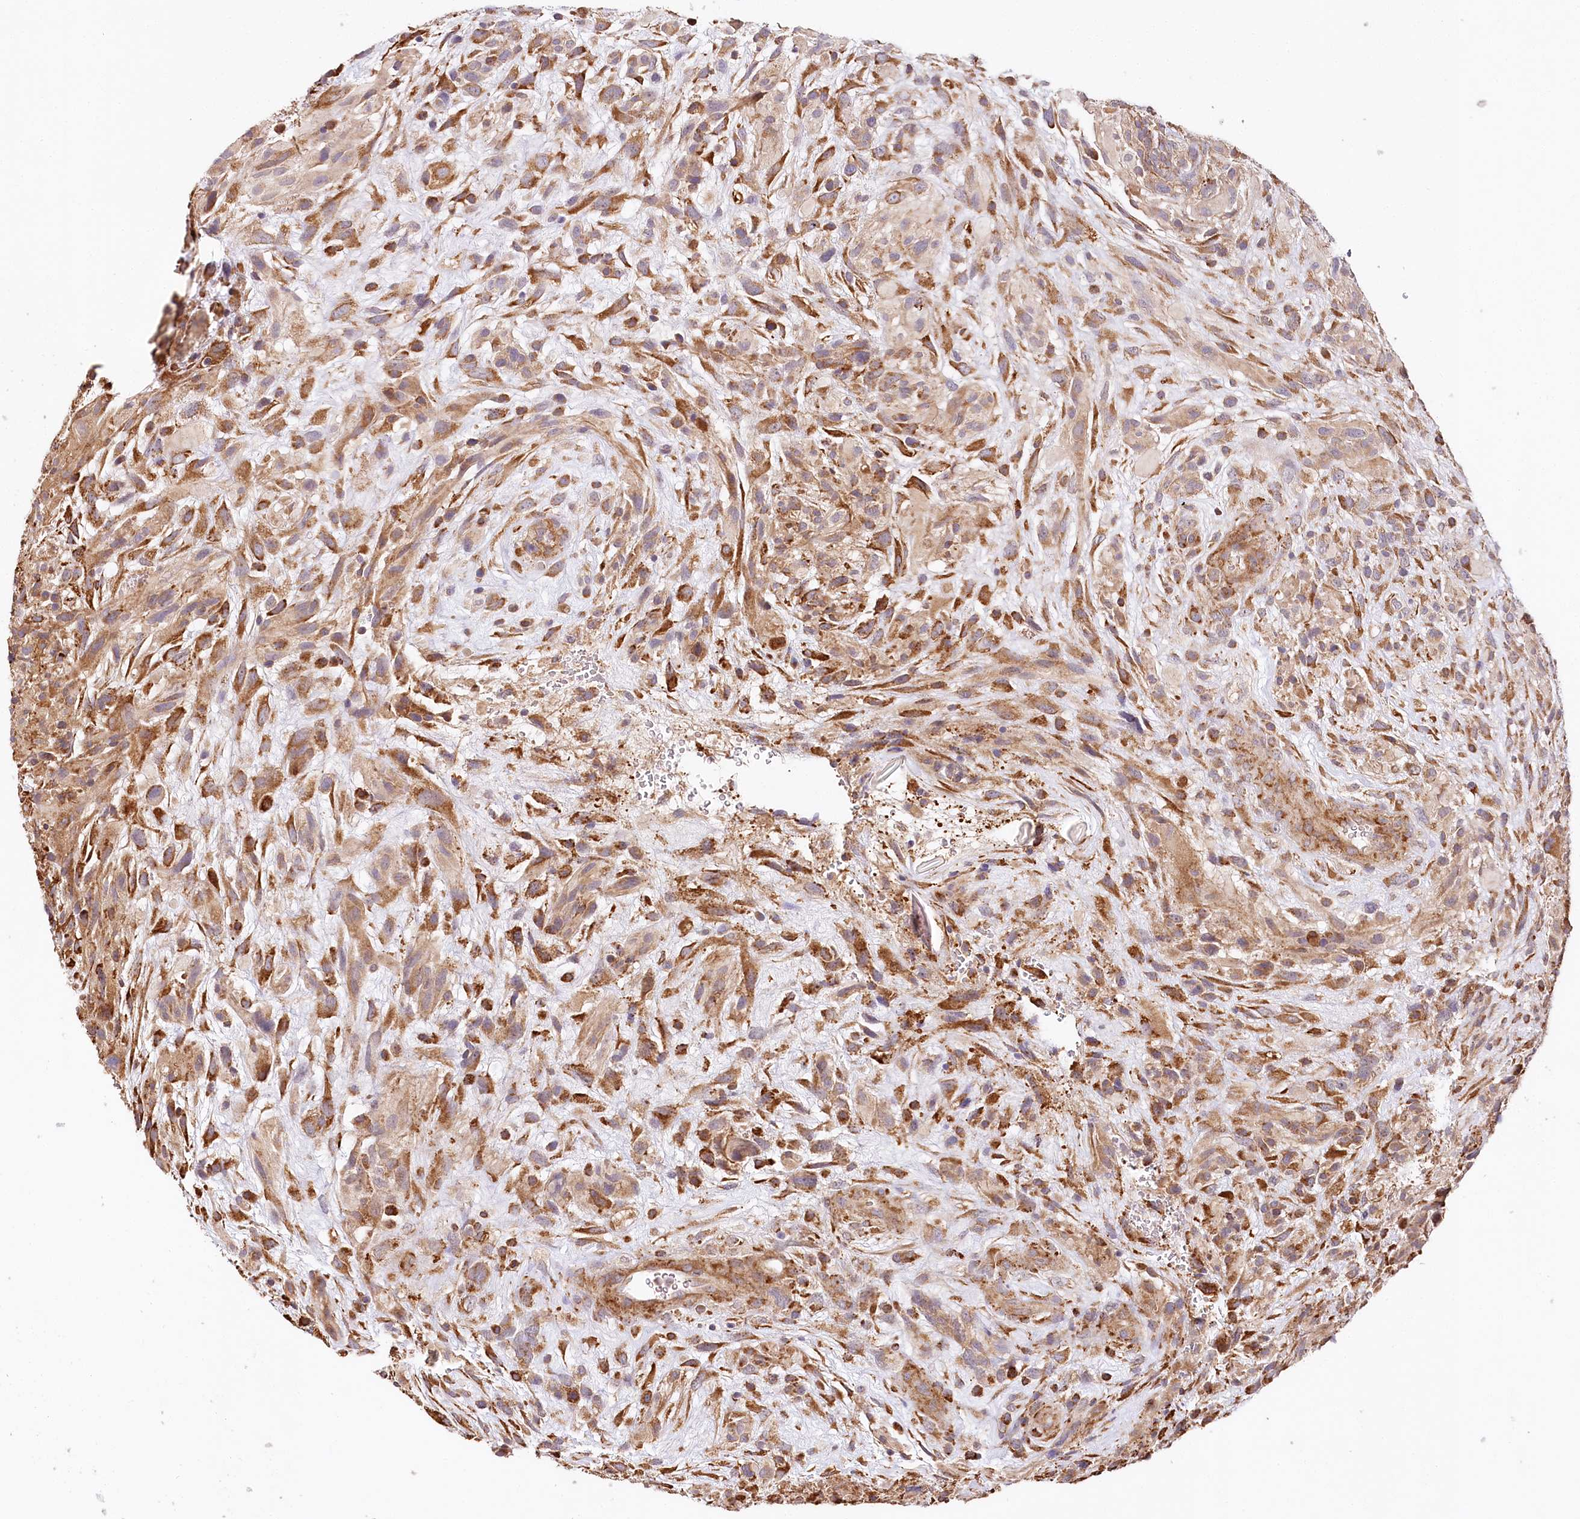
{"staining": {"intensity": "strong", "quantity": ">75%", "location": "cytoplasmic/membranous"}, "tissue": "glioma", "cell_type": "Tumor cells", "image_type": "cancer", "snomed": [{"axis": "morphology", "description": "Glioma, malignant, High grade"}, {"axis": "topography", "description": "Brain"}], "caption": "This is a photomicrograph of immunohistochemistry (IHC) staining of malignant high-grade glioma, which shows strong expression in the cytoplasmic/membranous of tumor cells.", "gene": "VEGFA", "patient": {"sex": "male", "age": 61}}